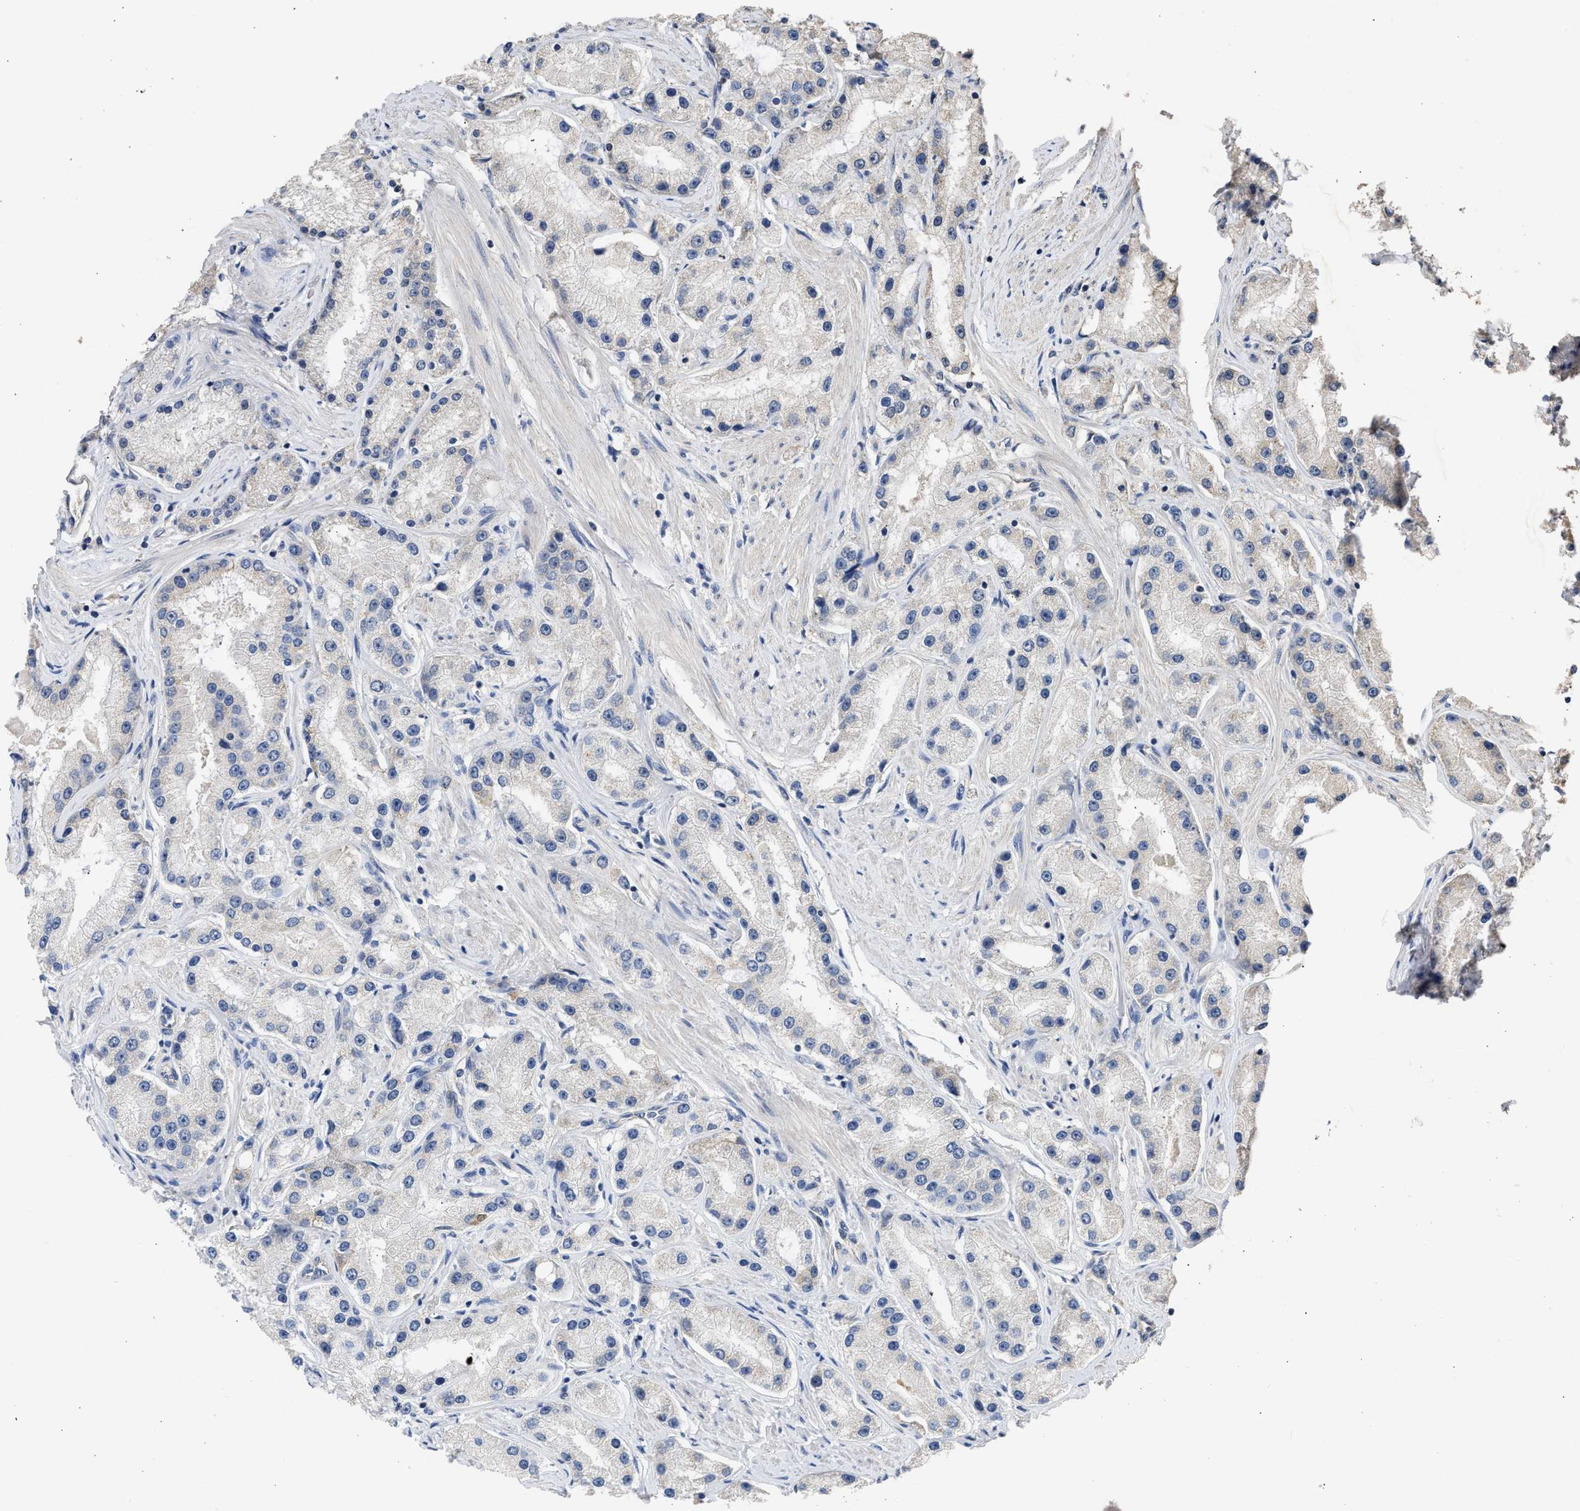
{"staining": {"intensity": "weak", "quantity": "<25%", "location": "cytoplasmic/membranous"}, "tissue": "prostate cancer", "cell_type": "Tumor cells", "image_type": "cancer", "snomed": [{"axis": "morphology", "description": "Adenocarcinoma, Low grade"}, {"axis": "topography", "description": "Prostate"}], "caption": "Immunohistochemical staining of human prostate low-grade adenocarcinoma displays no significant expression in tumor cells.", "gene": "SPINT2", "patient": {"sex": "male", "age": 63}}